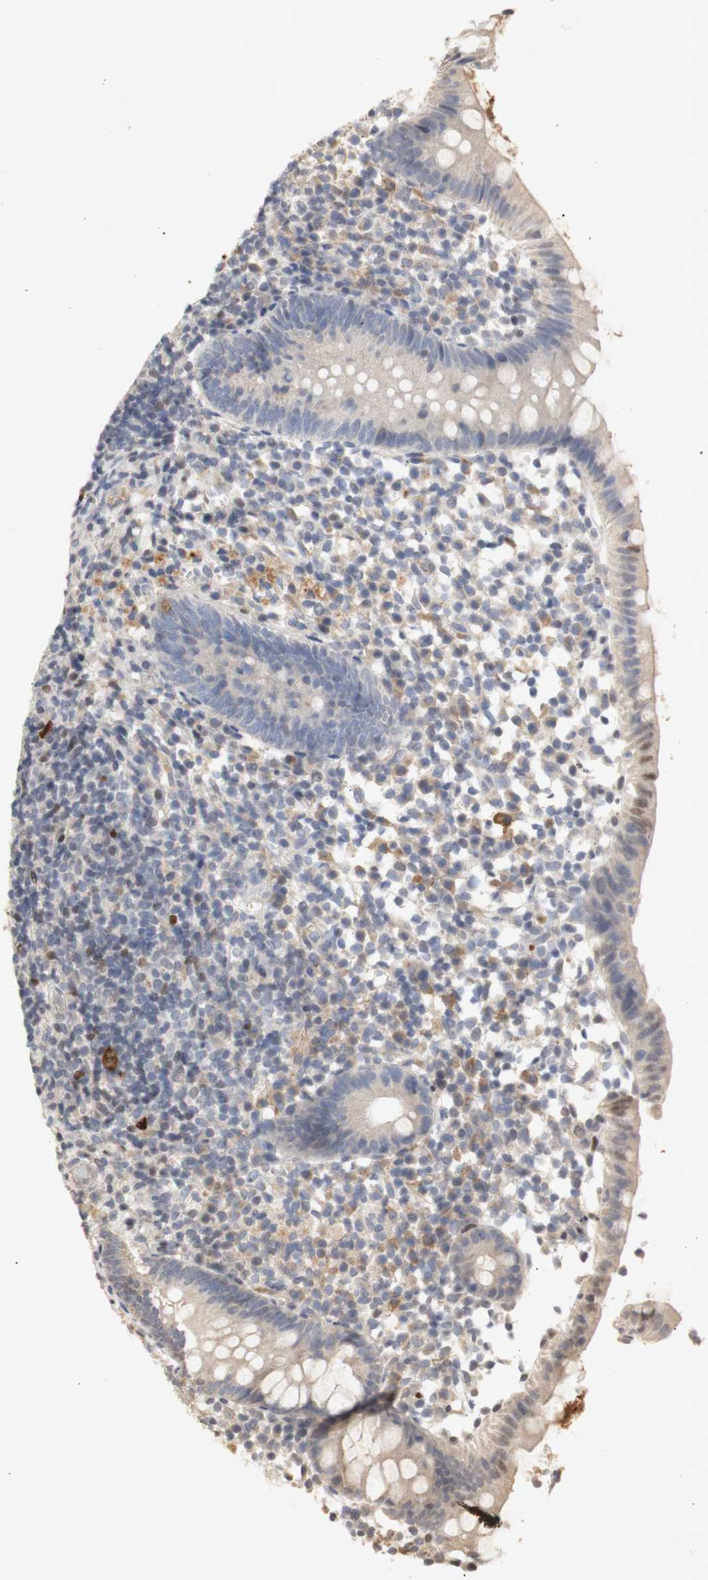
{"staining": {"intensity": "weak", "quantity": "25%-75%", "location": "cytoplasmic/membranous"}, "tissue": "appendix", "cell_type": "Glandular cells", "image_type": "normal", "snomed": [{"axis": "morphology", "description": "Normal tissue, NOS"}, {"axis": "topography", "description": "Appendix"}], "caption": "A brown stain highlights weak cytoplasmic/membranous positivity of a protein in glandular cells of benign appendix.", "gene": "FOSB", "patient": {"sex": "female", "age": 20}}